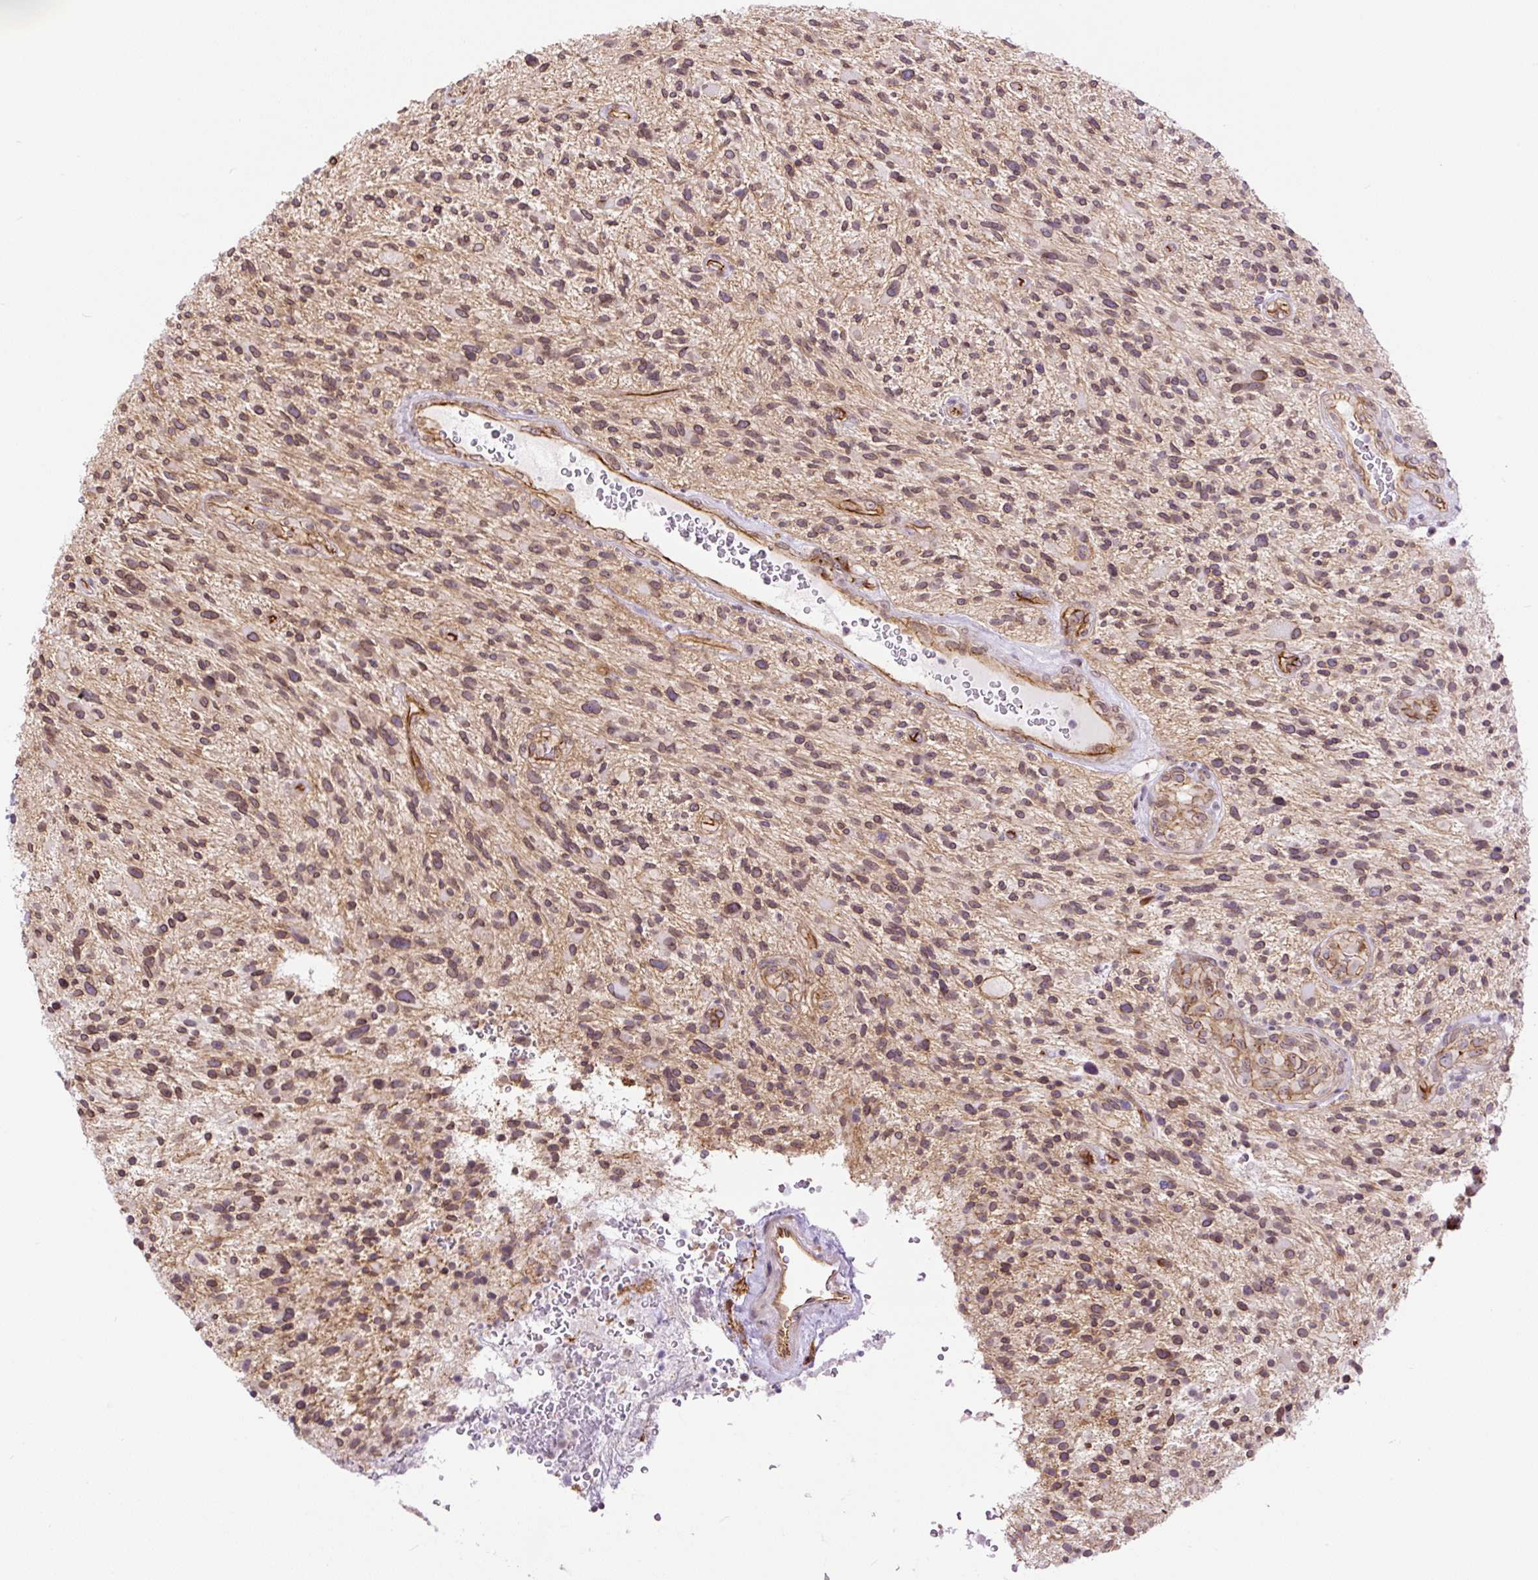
{"staining": {"intensity": "weak", "quantity": ">75%", "location": "nuclear"}, "tissue": "glioma", "cell_type": "Tumor cells", "image_type": "cancer", "snomed": [{"axis": "morphology", "description": "Glioma, malignant, High grade"}, {"axis": "topography", "description": "Brain"}], "caption": "Immunohistochemical staining of human glioma exhibits weak nuclear protein positivity in approximately >75% of tumor cells.", "gene": "MYO5C", "patient": {"sex": "male", "age": 47}}